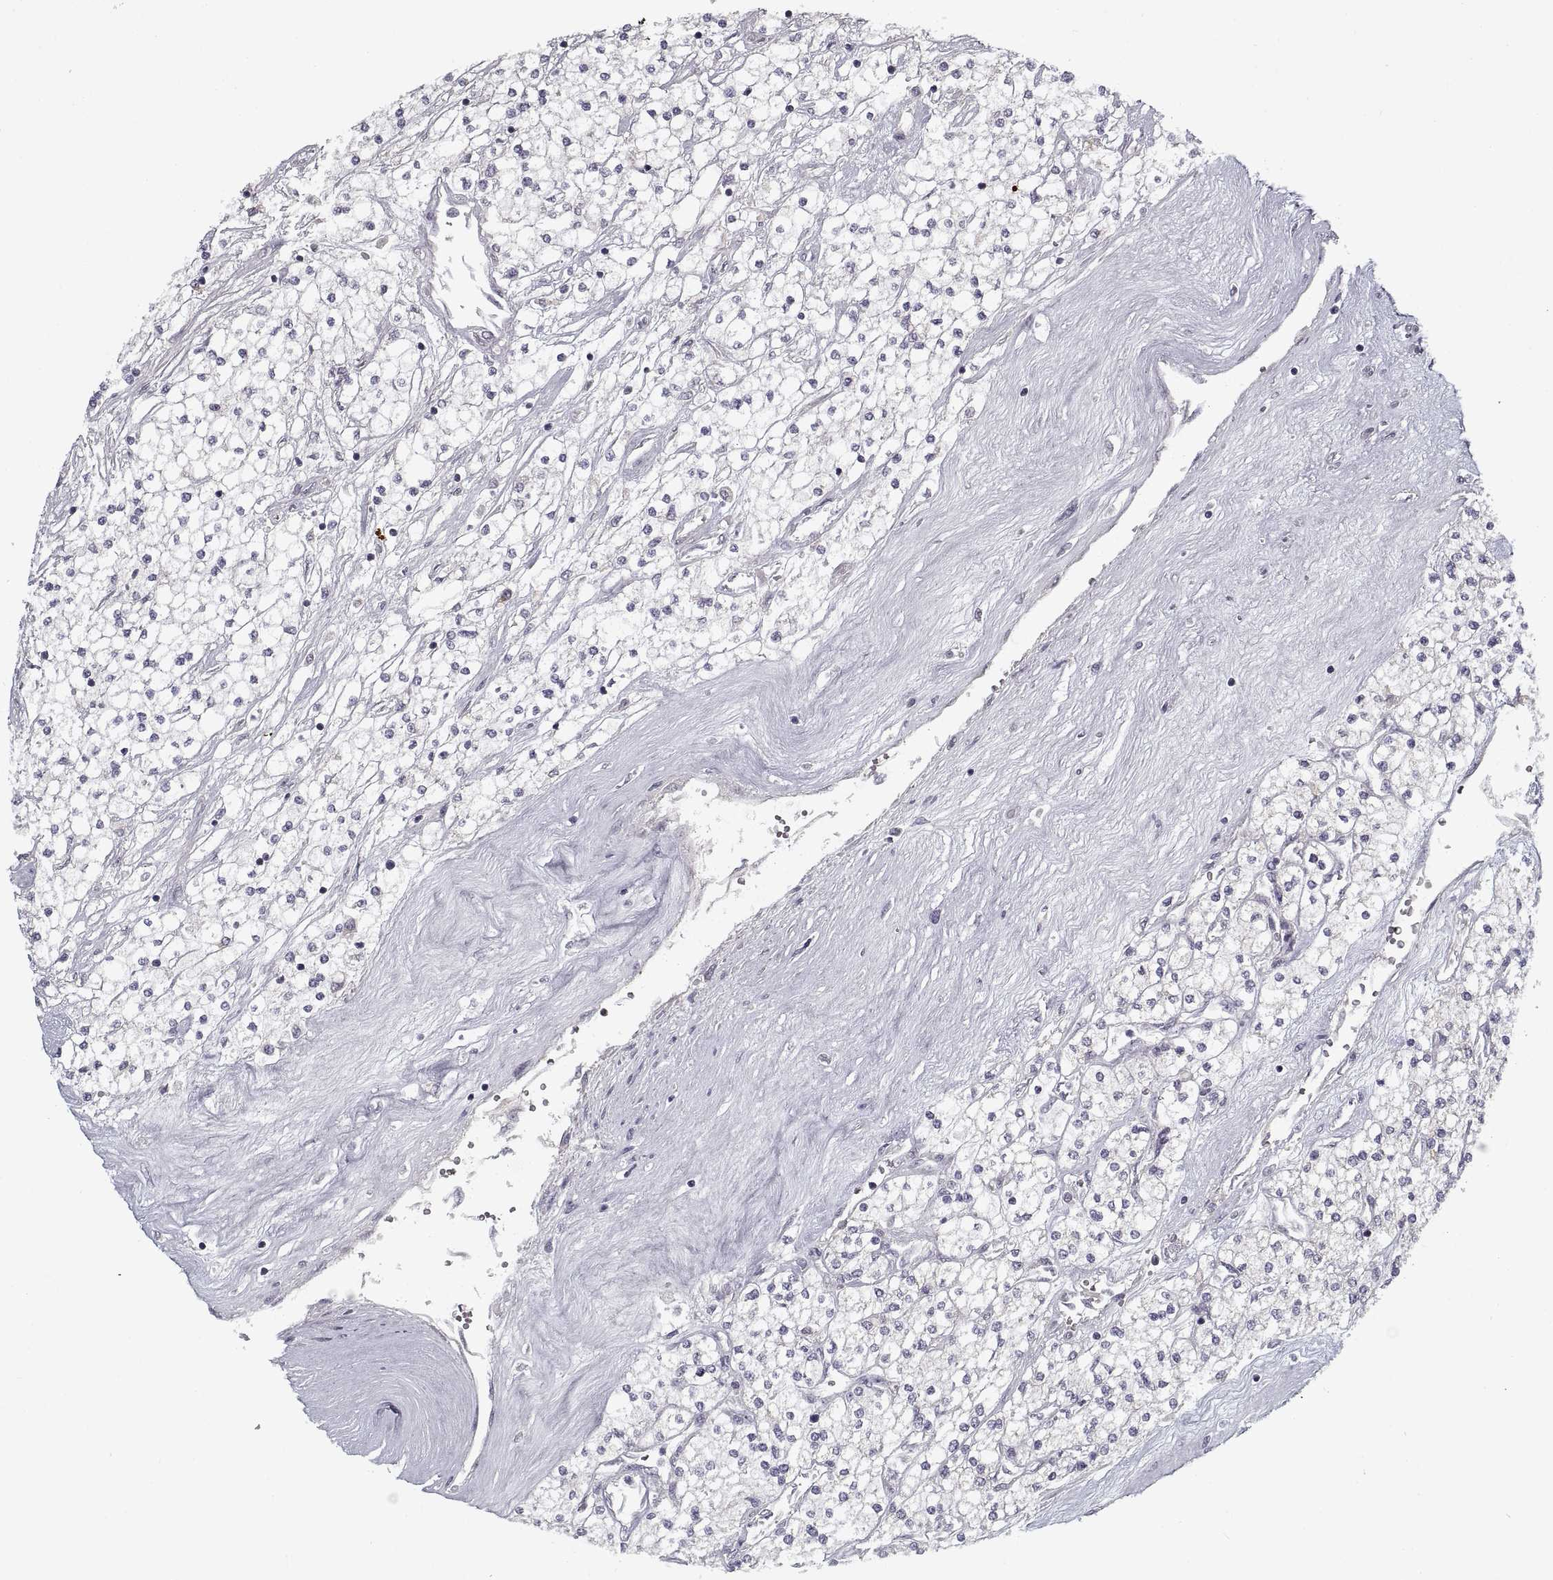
{"staining": {"intensity": "negative", "quantity": "none", "location": "none"}, "tissue": "renal cancer", "cell_type": "Tumor cells", "image_type": "cancer", "snomed": [{"axis": "morphology", "description": "Adenocarcinoma, NOS"}, {"axis": "topography", "description": "Kidney"}], "caption": "Immunohistochemistry of renal cancer (adenocarcinoma) displays no positivity in tumor cells. (DAB (3,3'-diaminobenzidine) immunohistochemistry (IHC) visualized using brightfield microscopy, high magnification).", "gene": "GAD2", "patient": {"sex": "male", "age": 80}}